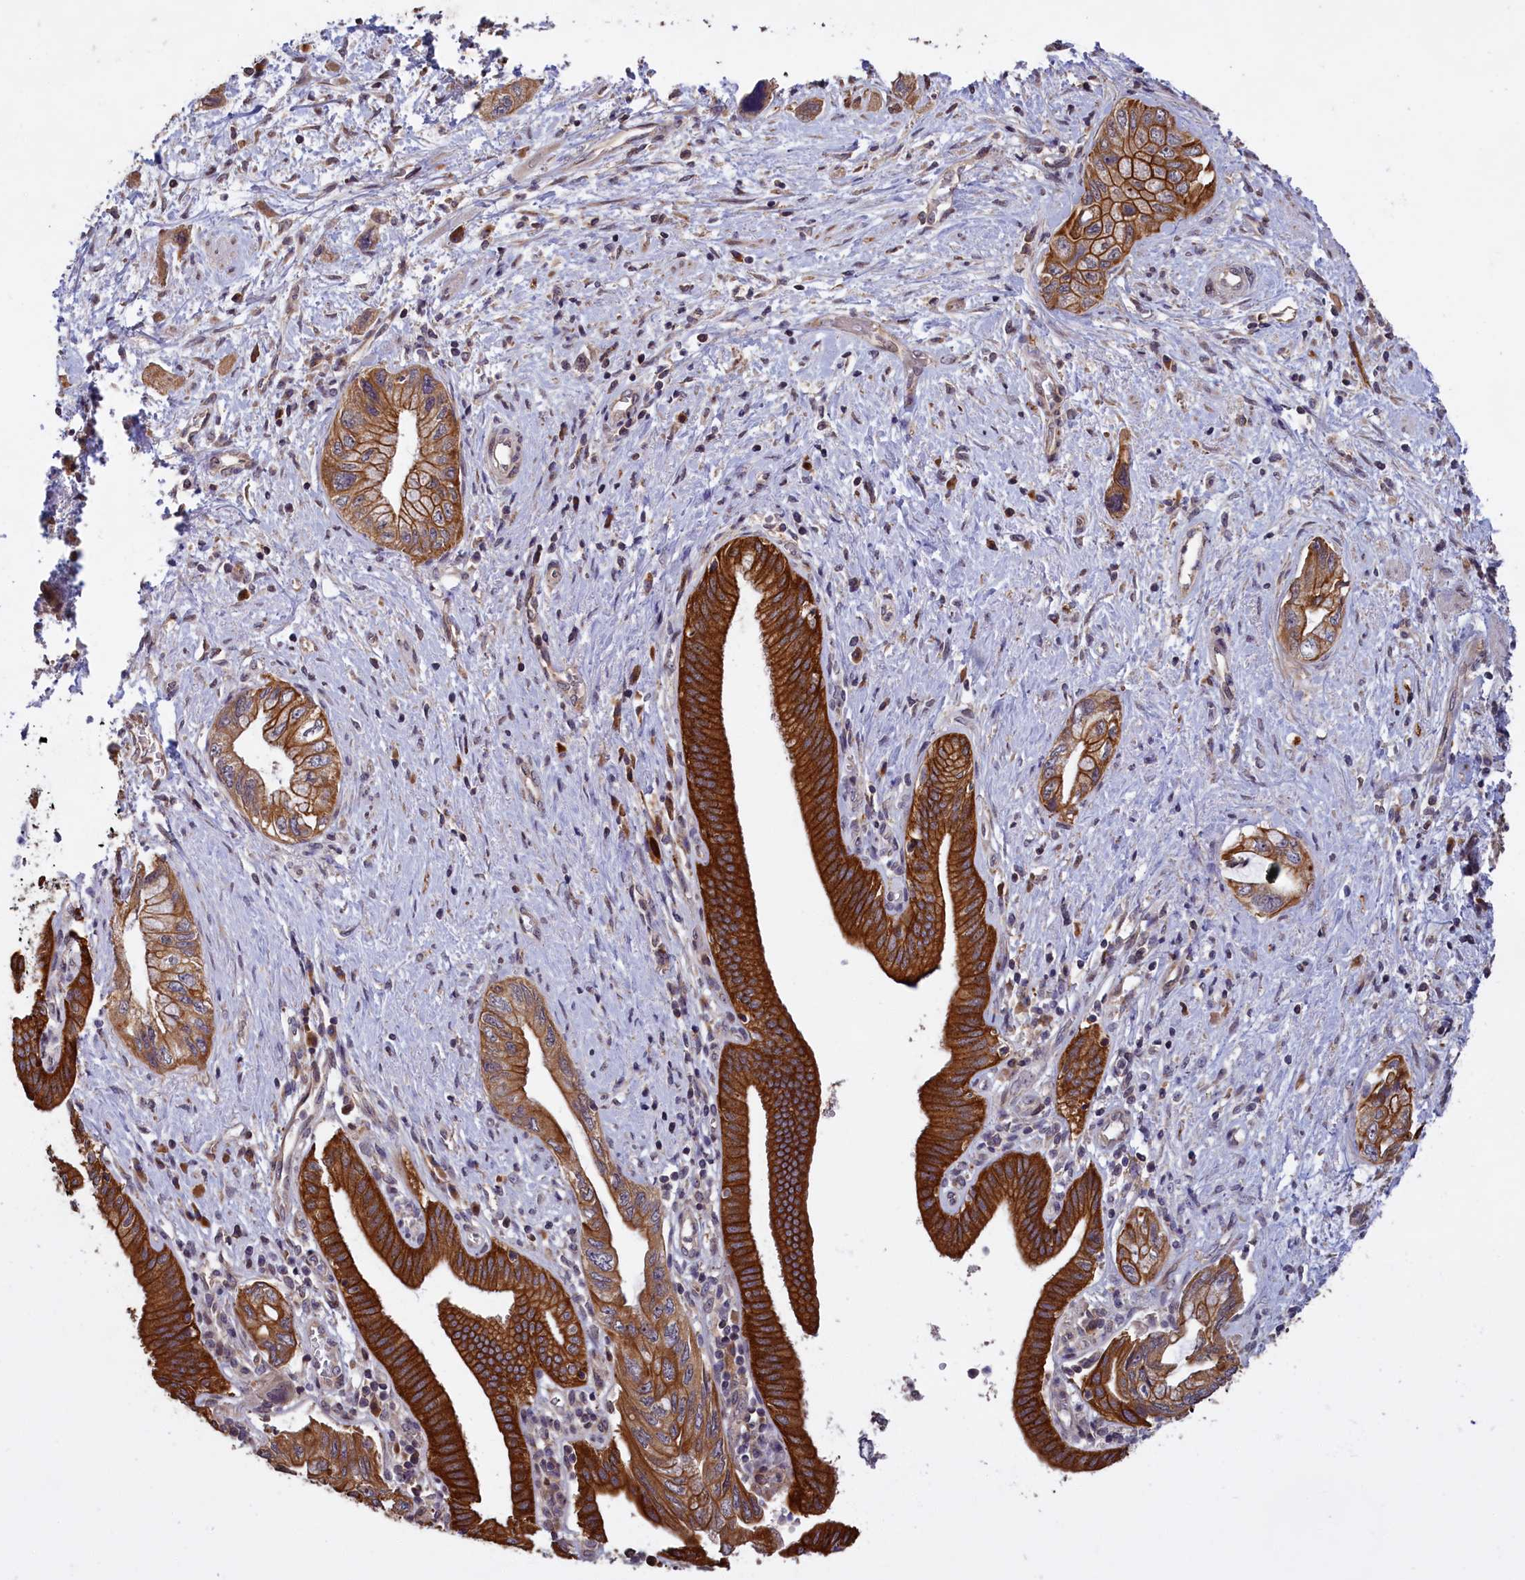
{"staining": {"intensity": "moderate", "quantity": ">75%", "location": "cytoplasmic/membranous"}, "tissue": "pancreatic cancer", "cell_type": "Tumor cells", "image_type": "cancer", "snomed": [{"axis": "morphology", "description": "Adenocarcinoma, NOS"}, {"axis": "topography", "description": "Pancreas"}], "caption": "A brown stain highlights moderate cytoplasmic/membranous positivity of a protein in human pancreatic adenocarcinoma tumor cells.", "gene": "DENND1B", "patient": {"sex": "female", "age": 73}}